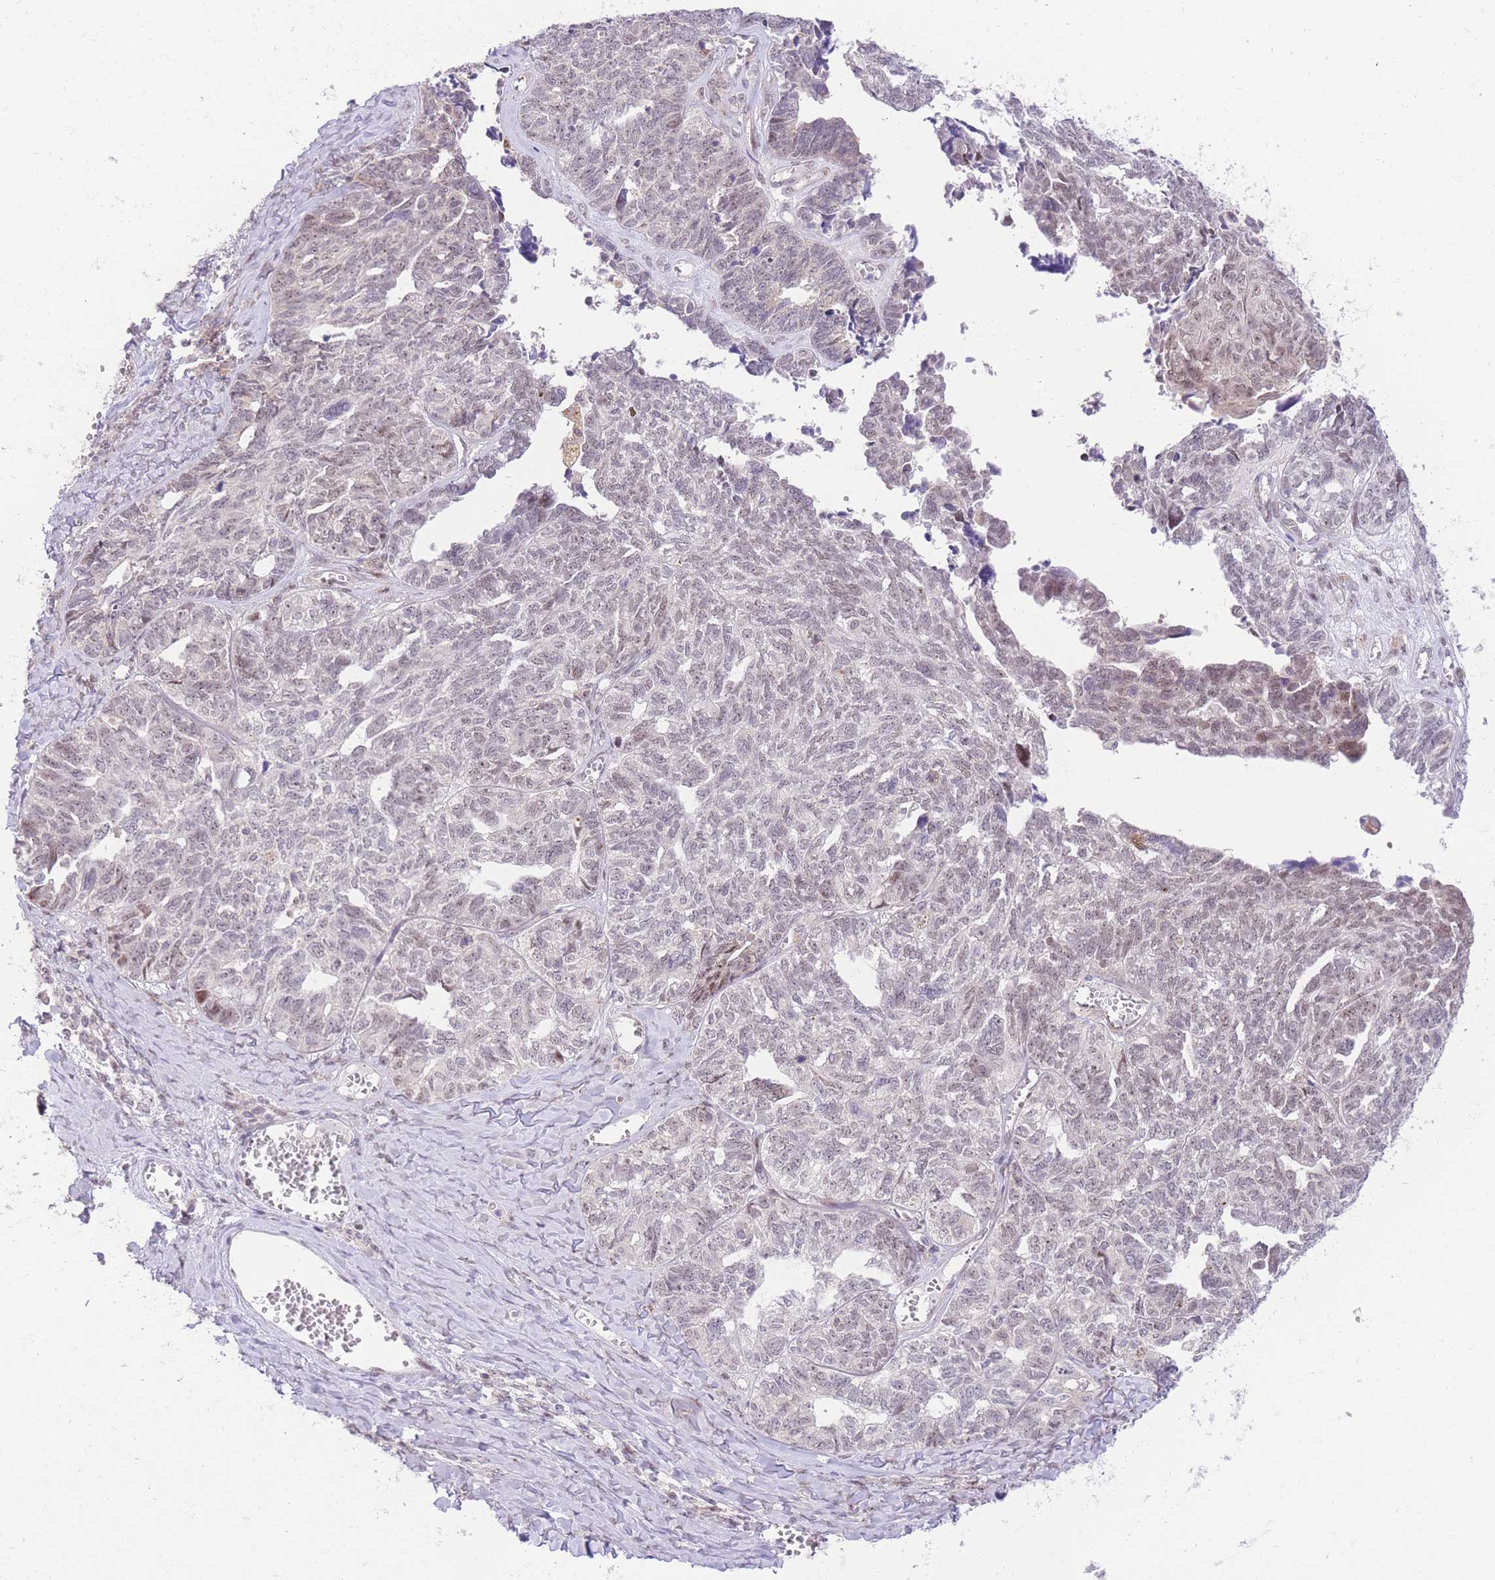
{"staining": {"intensity": "weak", "quantity": "<25%", "location": "nuclear"}, "tissue": "ovarian cancer", "cell_type": "Tumor cells", "image_type": "cancer", "snomed": [{"axis": "morphology", "description": "Cystadenocarcinoma, serous, NOS"}, {"axis": "topography", "description": "Ovary"}], "caption": "Tumor cells are negative for protein expression in human ovarian cancer (serous cystadenocarcinoma).", "gene": "STK39", "patient": {"sex": "female", "age": 79}}